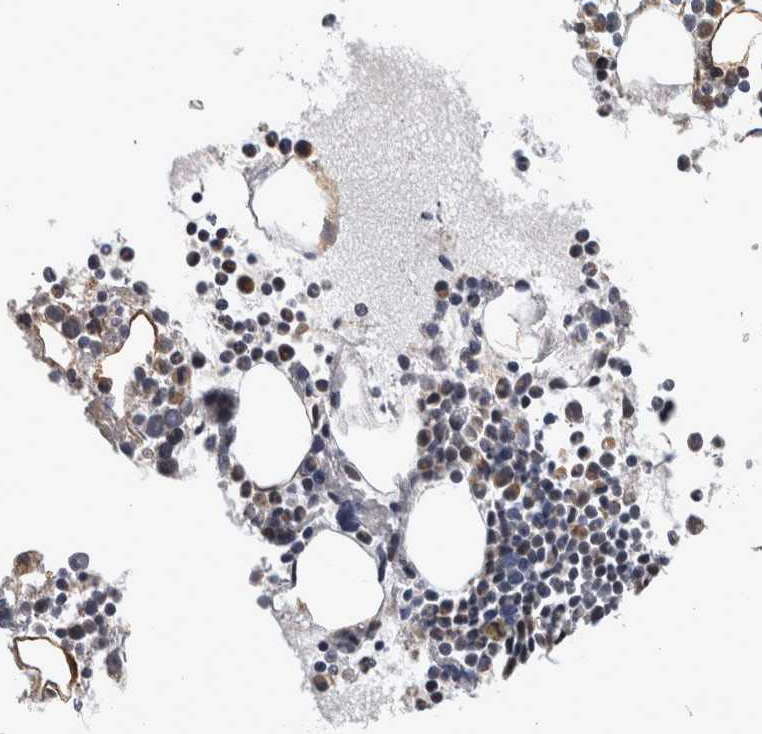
{"staining": {"intensity": "weak", "quantity": "<25%", "location": "cytoplasmic/membranous"}, "tissue": "bone marrow", "cell_type": "Hematopoietic cells", "image_type": "normal", "snomed": [{"axis": "morphology", "description": "Normal tissue, NOS"}, {"axis": "morphology", "description": "Inflammation, NOS"}, {"axis": "topography", "description": "Bone marrow"}], "caption": "Immunohistochemistry (IHC) histopathology image of benign bone marrow: bone marrow stained with DAB (3,3'-diaminobenzidine) reveals no significant protein staining in hematopoietic cells. (Immunohistochemistry (IHC), brightfield microscopy, high magnification).", "gene": "DBT", "patient": {"sex": "male", "age": 46}}